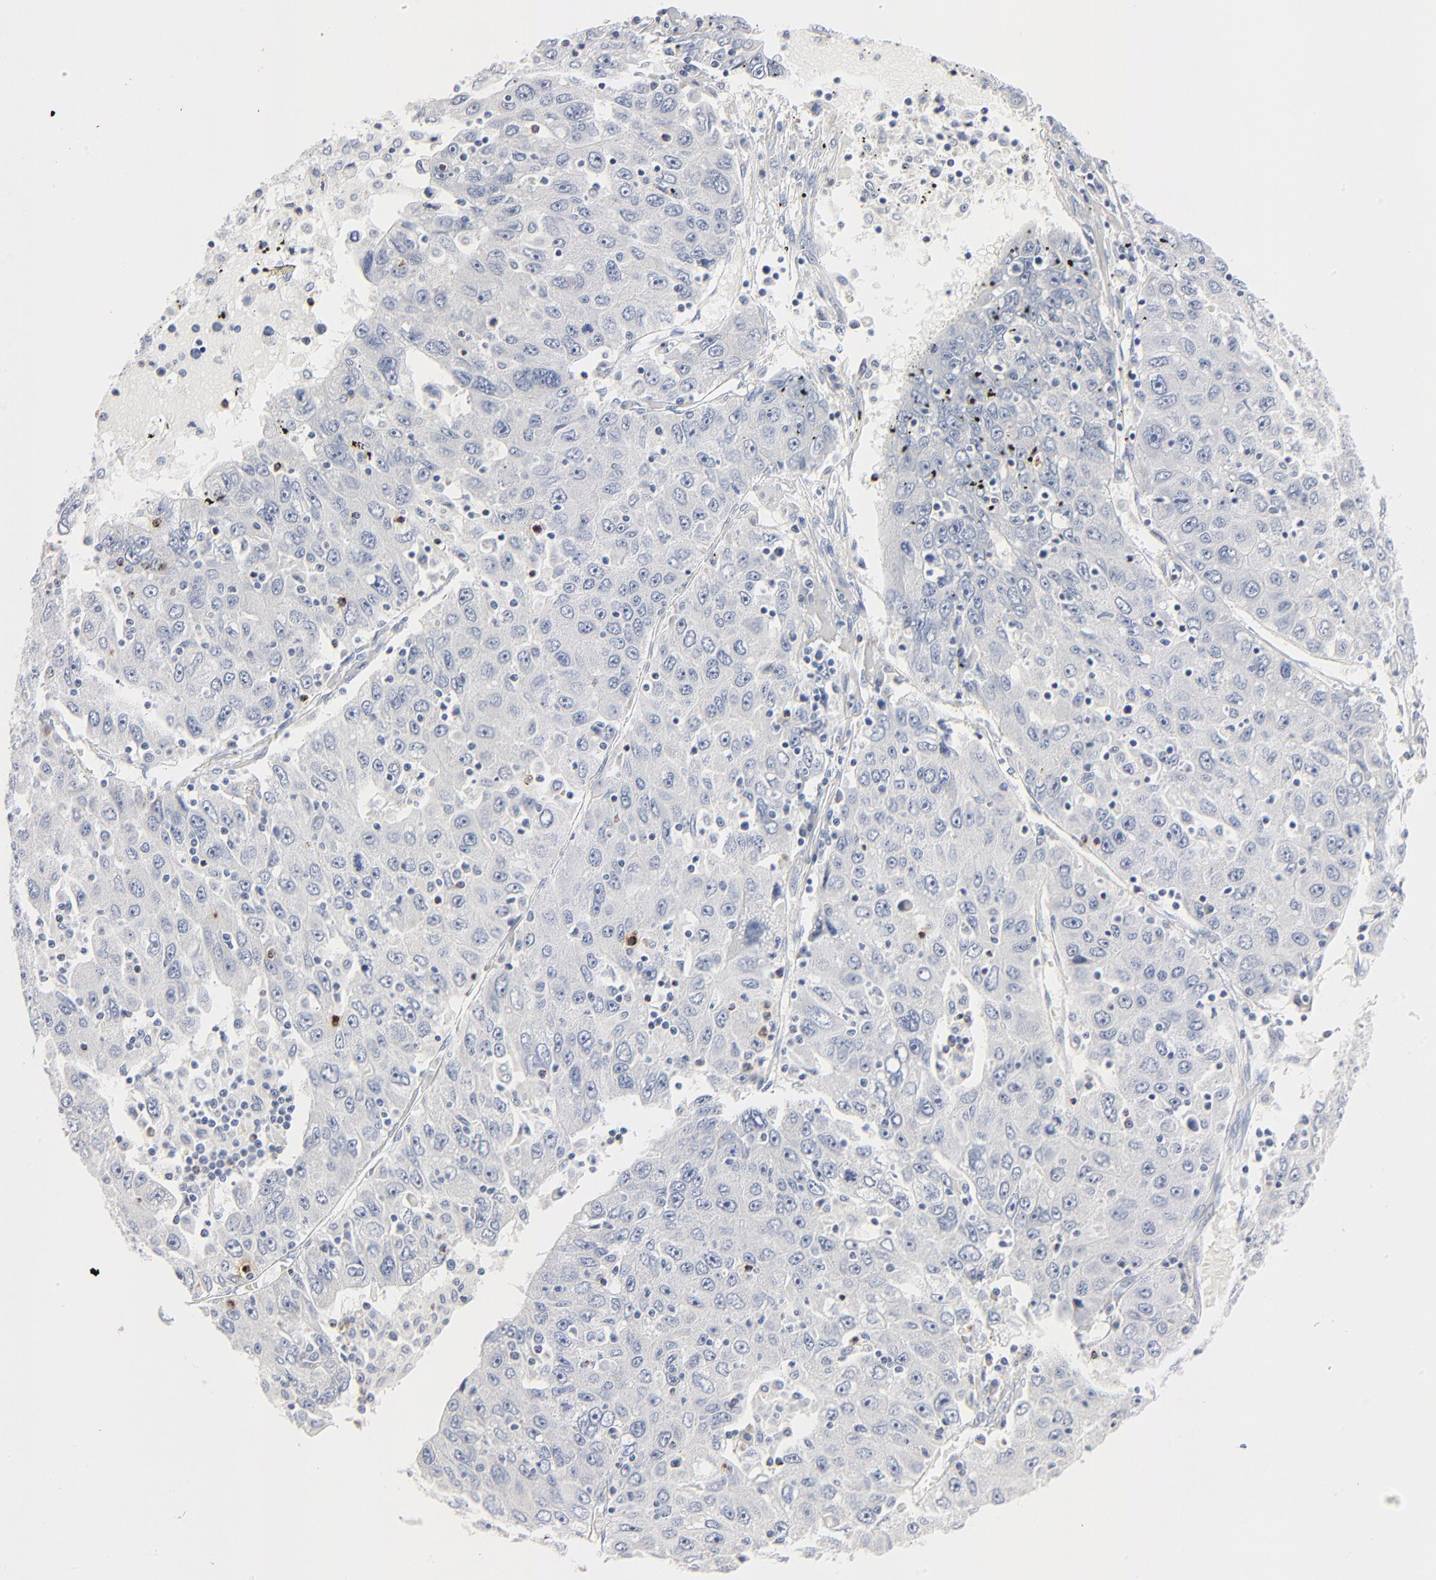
{"staining": {"intensity": "negative", "quantity": "none", "location": "none"}, "tissue": "liver cancer", "cell_type": "Tumor cells", "image_type": "cancer", "snomed": [{"axis": "morphology", "description": "Carcinoma, Hepatocellular, NOS"}, {"axis": "topography", "description": "Liver"}], "caption": "Liver cancer (hepatocellular carcinoma) stained for a protein using IHC reveals no positivity tumor cells.", "gene": "GZMB", "patient": {"sex": "male", "age": 49}}